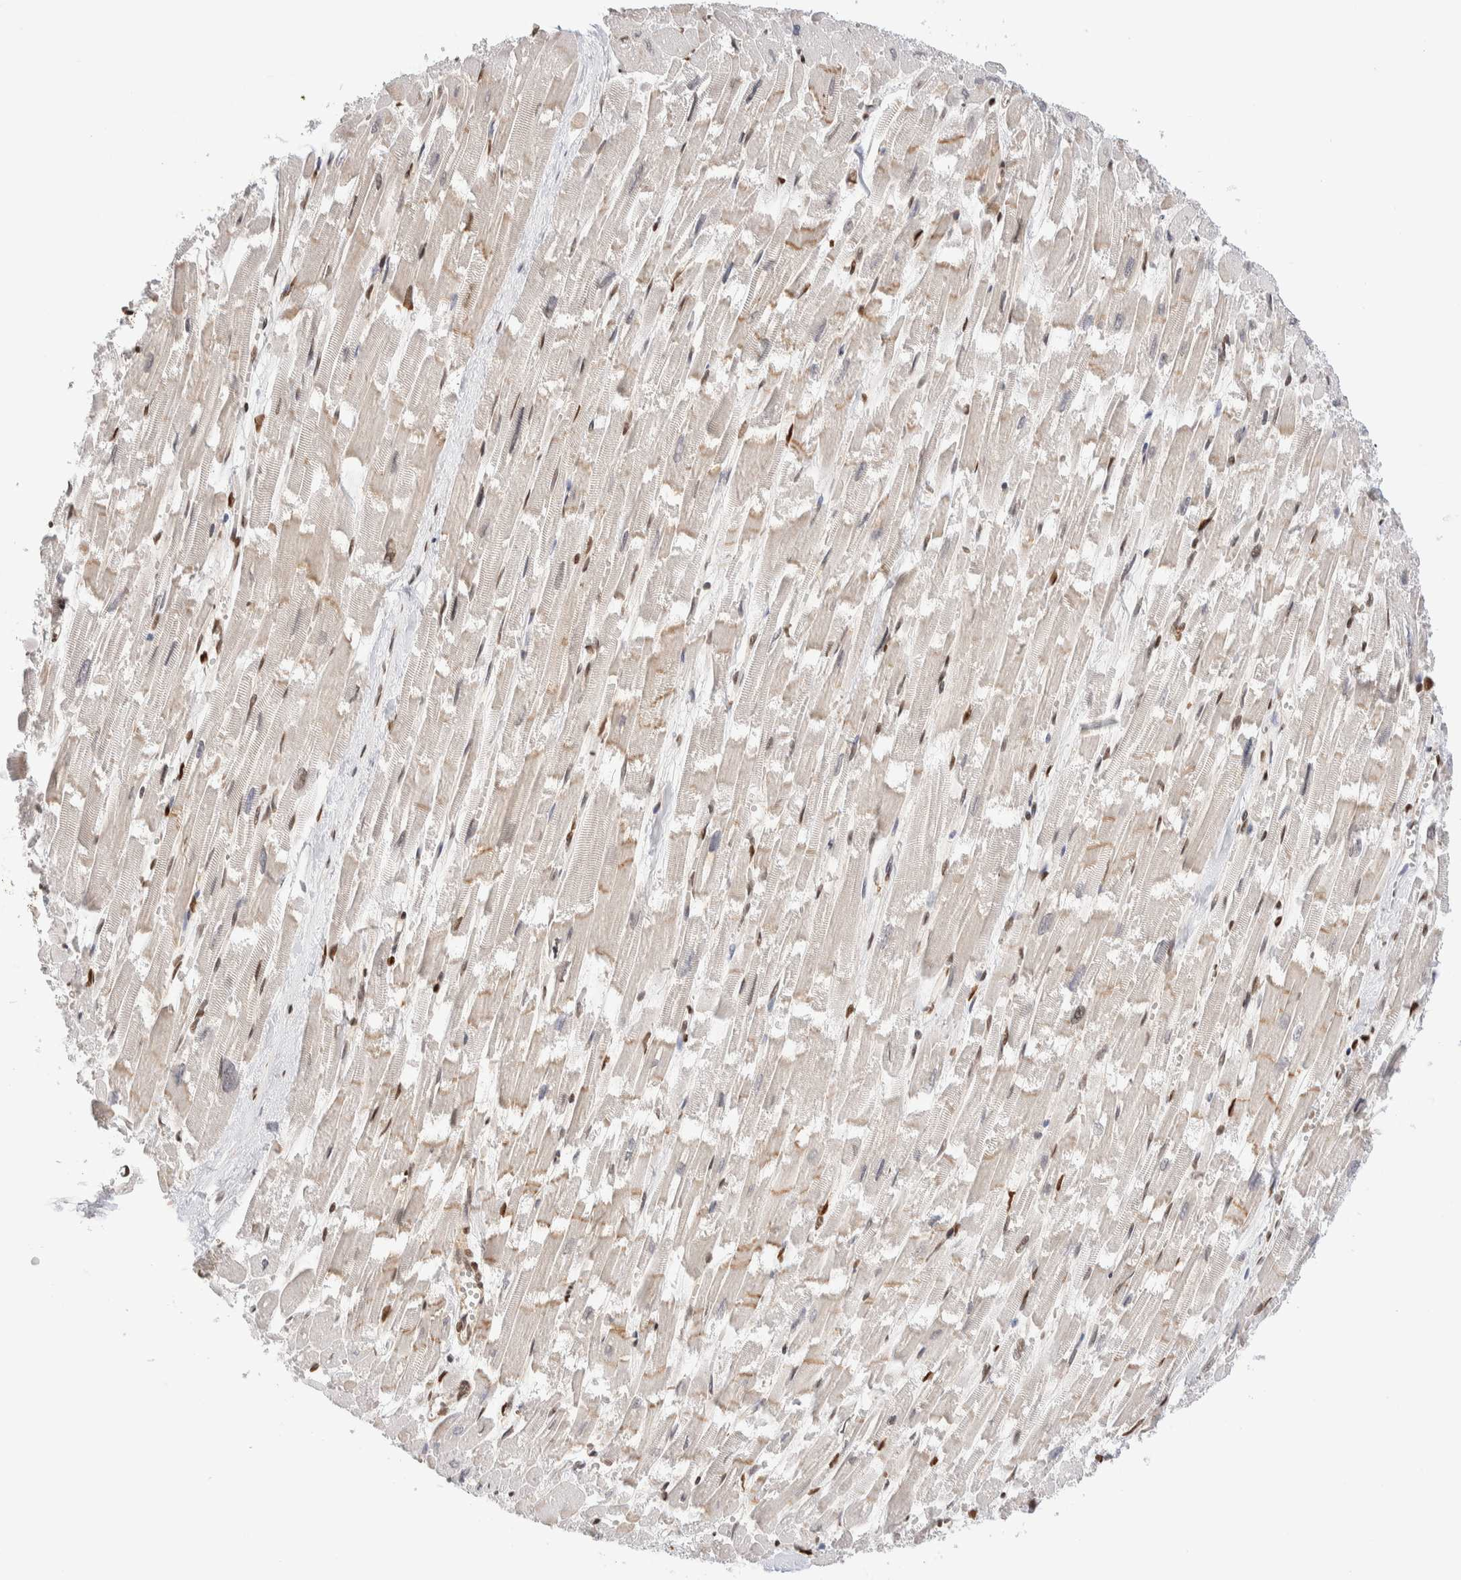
{"staining": {"intensity": "moderate", "quantity": ">75%", "location": "nuclear"}, "tissue": "heart muscle", "cell_type": "Cardiomyocytes", "image_type": "normal", "snomed": [{"axis": "morphology", "description": "Normal tissue, NOS"}, {"axis": "topography", "description": "Heart"}], "caption": "A brown stain shows moderate nuclear expression of a protein in cardiomyocytes of normal heart muscle.", "gene": "NSMAF", "patient": {"sex": "male", "age": 54}}